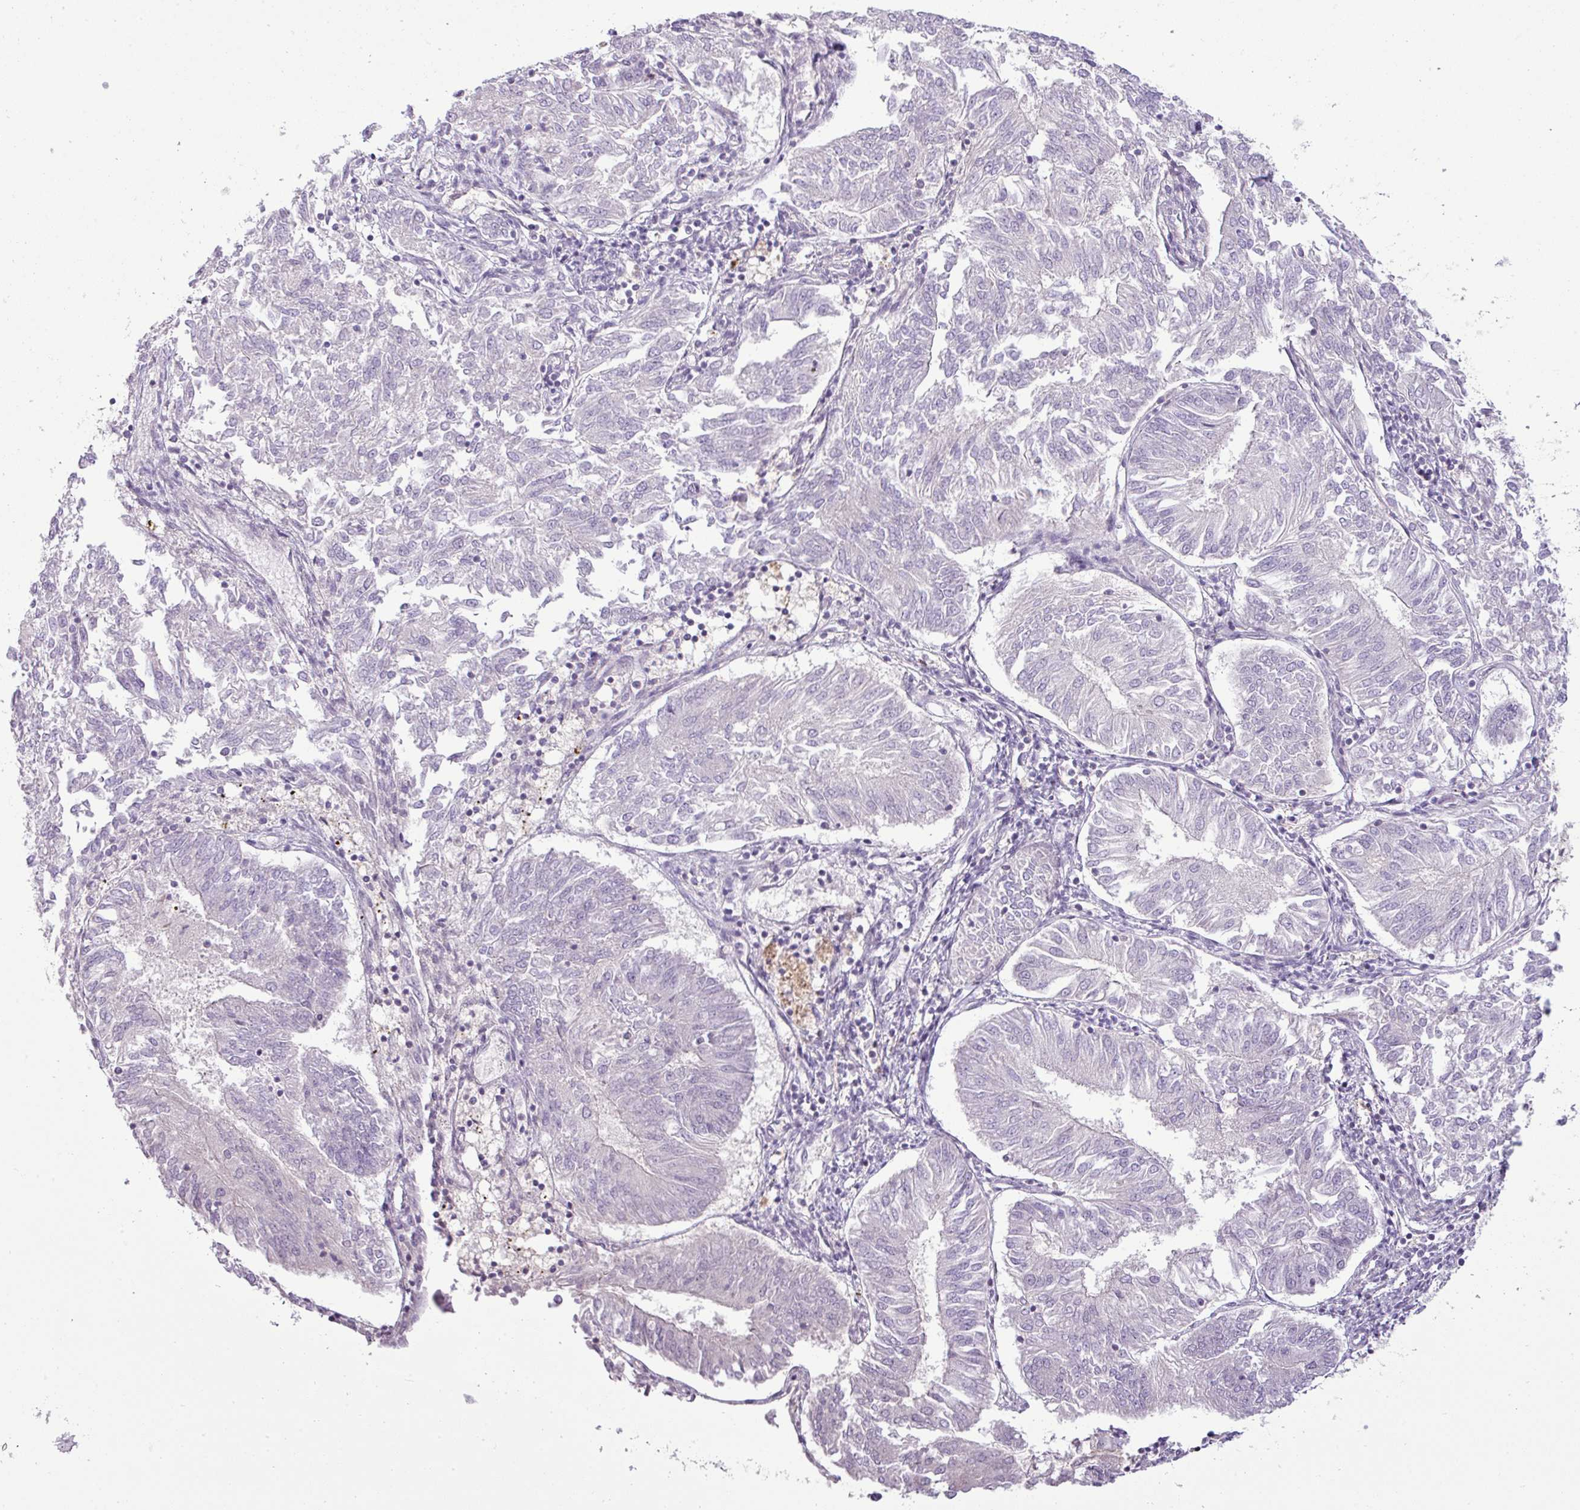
{"staining": {"intensity": "negative", "quantity": "none", "location": "none"}, "tissue": "endometrial cancer", "cell_type": "Tumor cells", "image_type": "cancer", "snomed": [{"axis": "morphology", "description": "Adenocarcinoma, NOS"}, {"axis": "topography", "description": "Endometrium"}], "caption": "Image shows no significant protein expression in tumor cells of endometrial adenocarcinoma.", "gene": "APOM", "patient": {"sex": "female", "age": 58}}